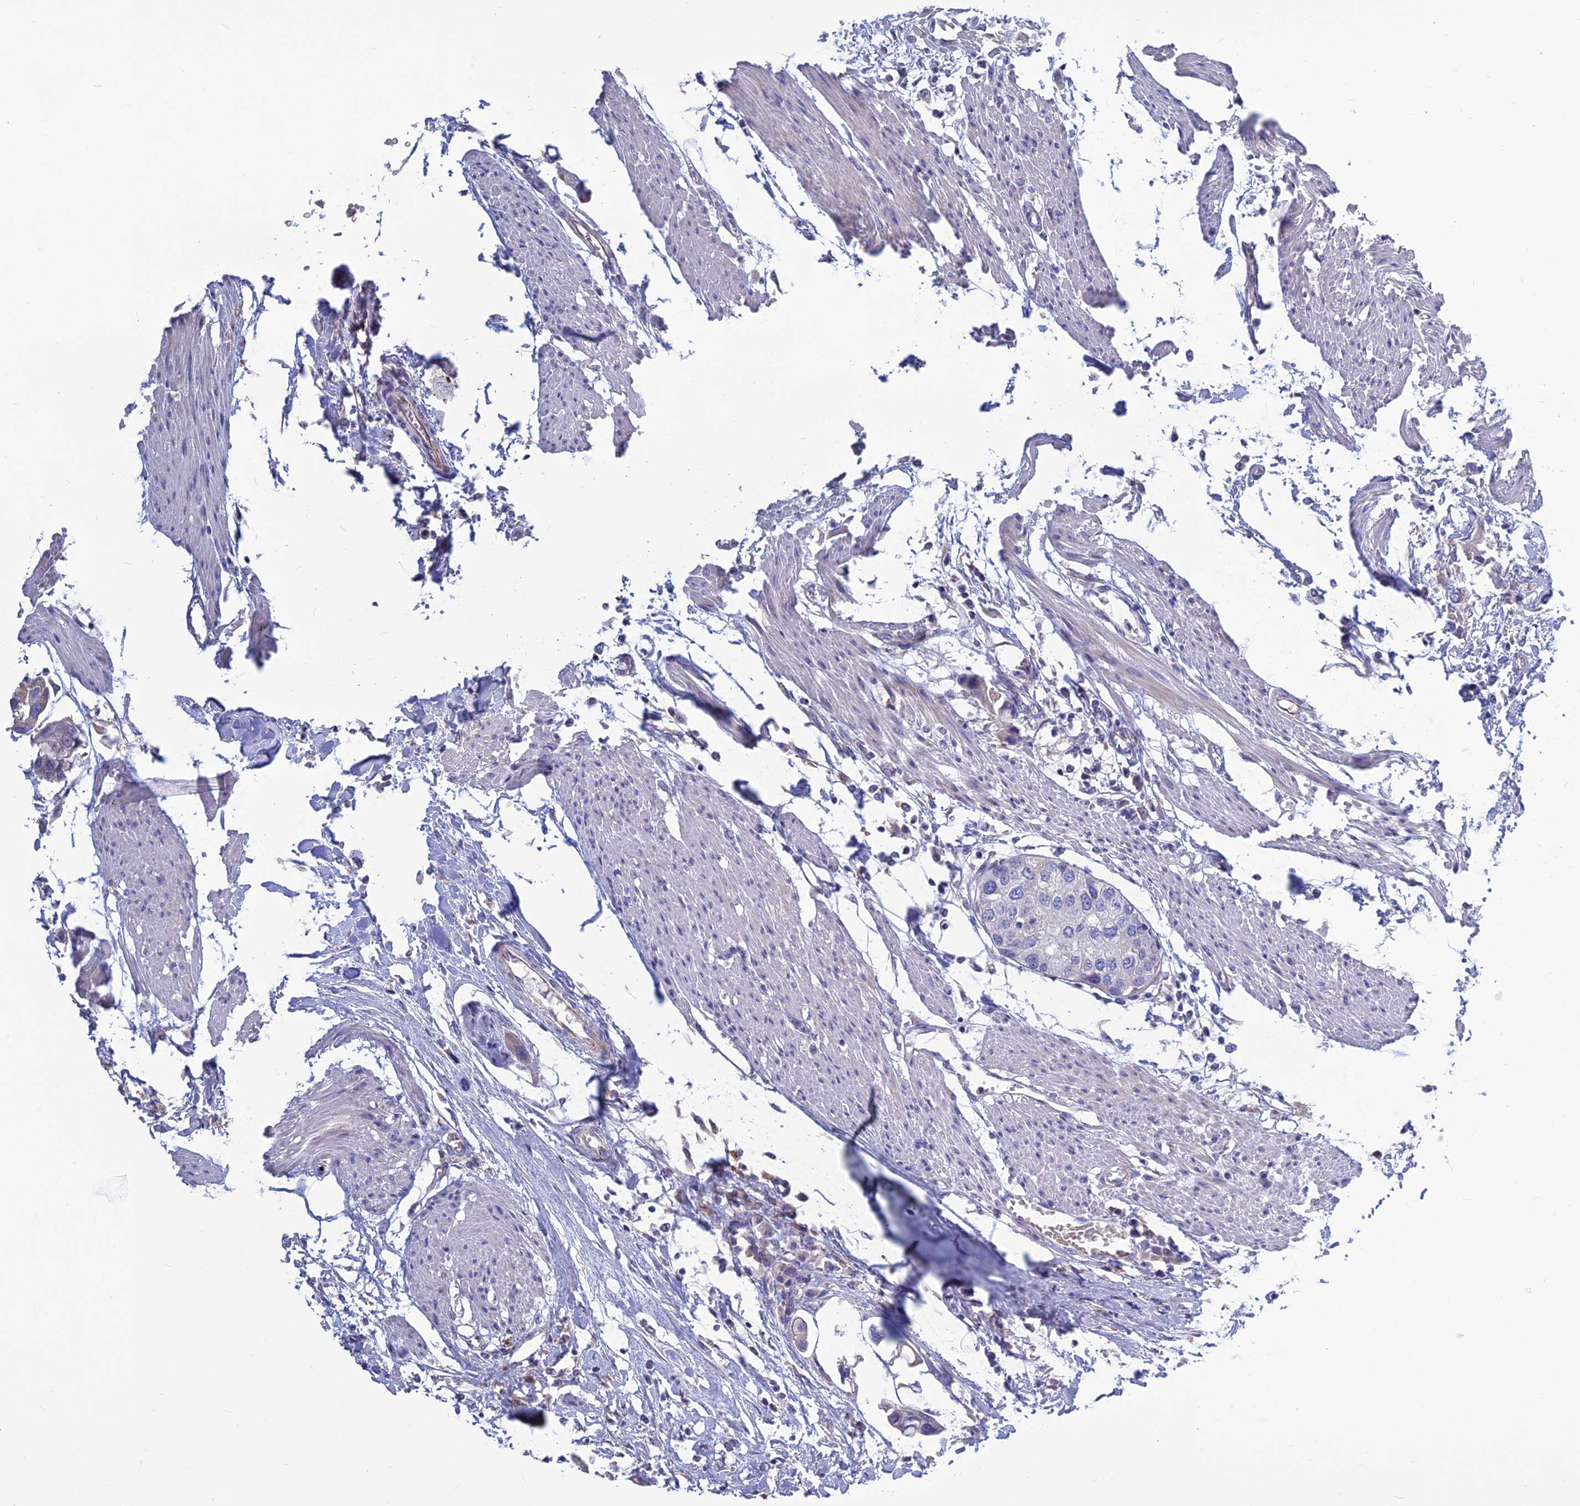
{"staining": {"intensity": "negative", "quantity": "none", "location": "none"}, "tissue": "urothelial cancer", "cell_type": "Tumor cells", "image_type": "cancer", "snomed": [{"axis": "morphology", "description": "Urothelial carcinoma, High grade"}, {"axis": "topography", "description": "Urinary bladder"}], "caption": "This image is of urothelial cancer stained with IHC to label a protein in brown with the nuclei are counter-stained blue. There is no positivity in tumor cells.", "gene": "BHMT2", "patient": {"sex": "male", "age": 64}}